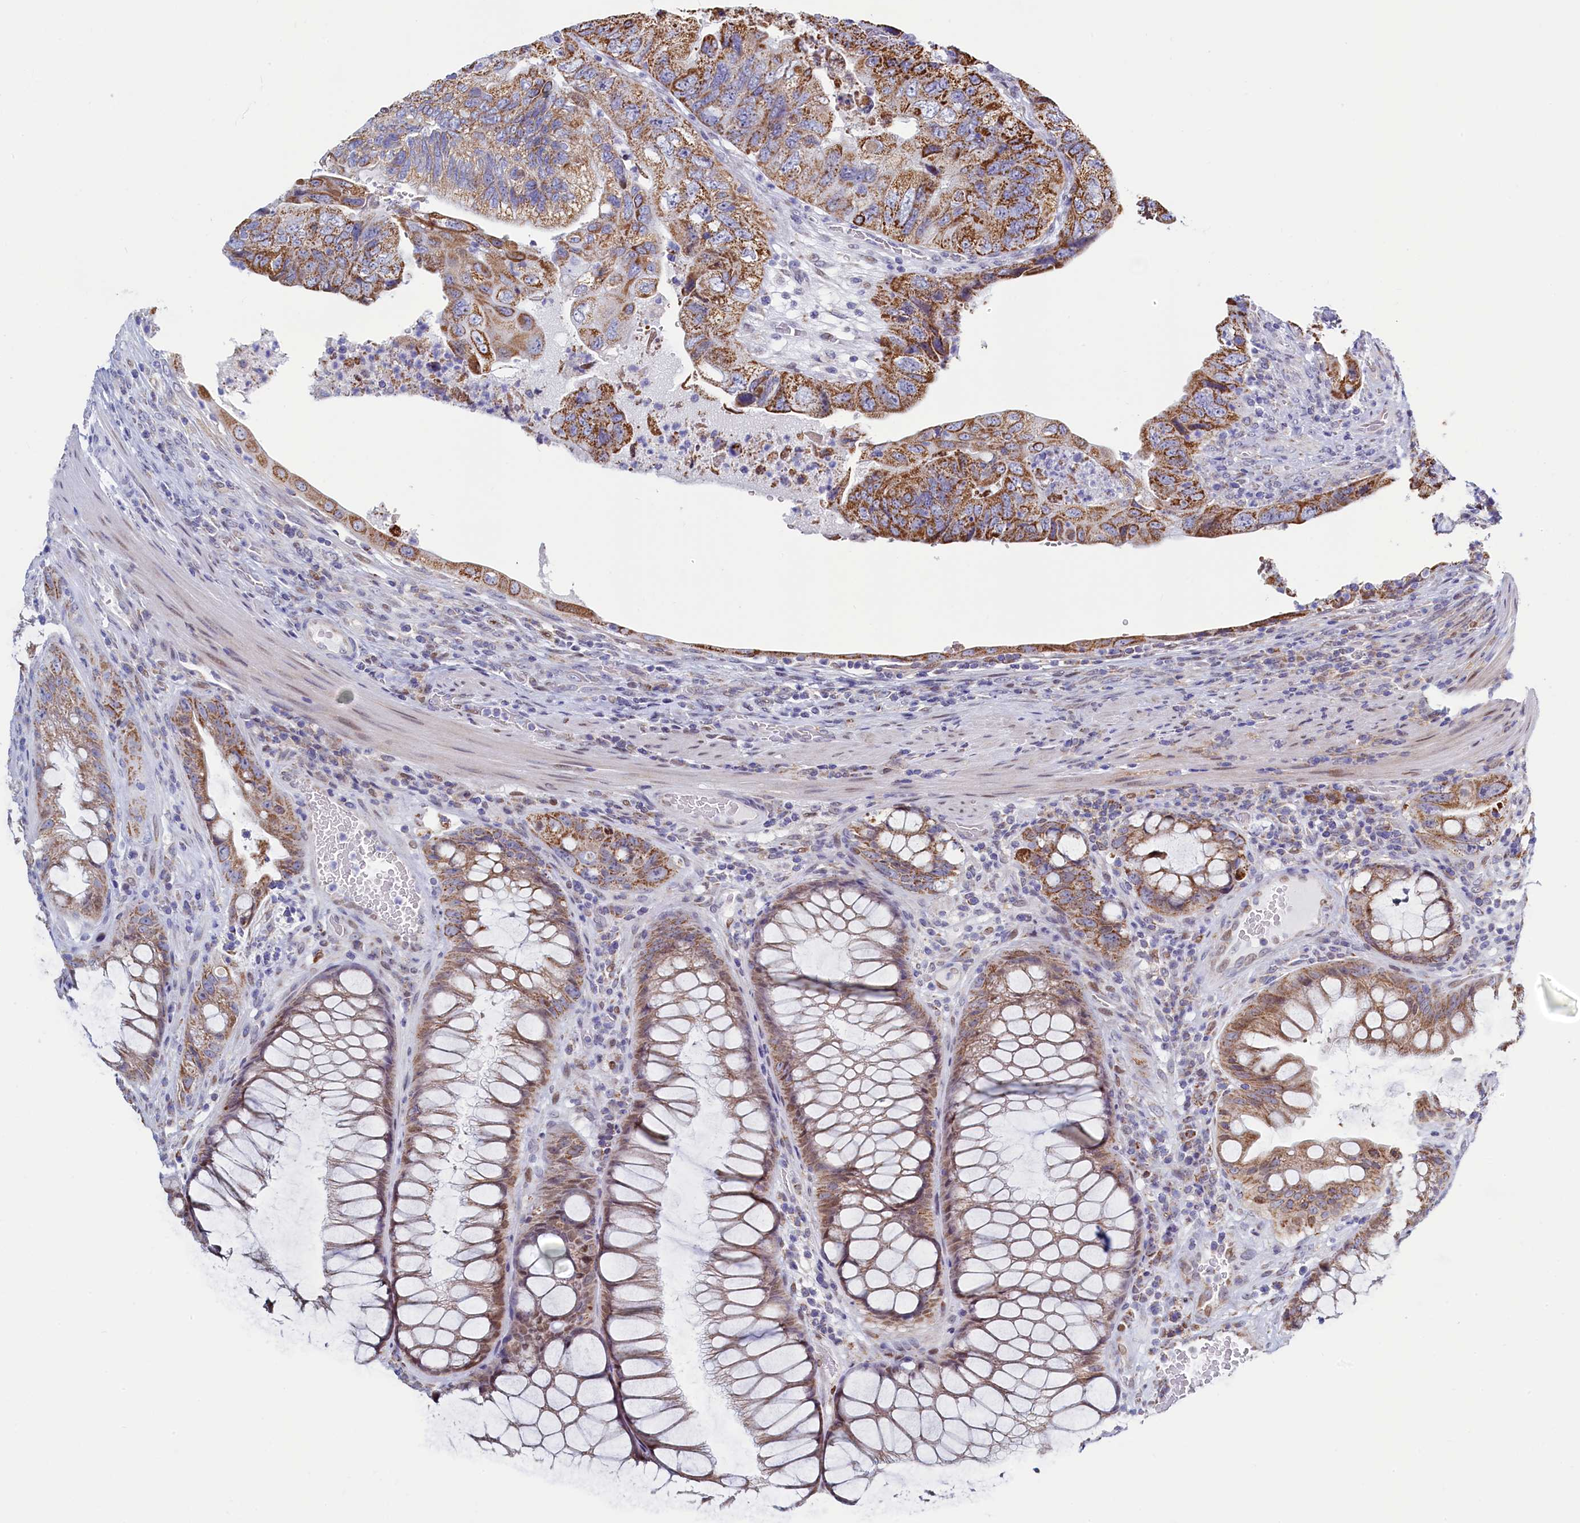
{"staining": {"intensity": "moderate", "quantity": ">75%", "location": "cytoplasmic/membranous"}, "tissue": "colorectal cancer", "cell_type": "Tumor cells", "image_type": "cancer", "snomed": [{"axis": "morphology", "description": "Adenocarcinoma, NOS"}, {"axis": "topography", "description": "Rectum"}], "caption": "Immunohistochemical staining of human colorectal cancer reveals medium levels of moderate cytoplasmic/membranous staining in approximately >75% of tumor cells. (Brightfield microscopy of DAB IHC at high magnification).", "gene": "HDGFL3", "patient": {"sex": "male", "age": 63}}